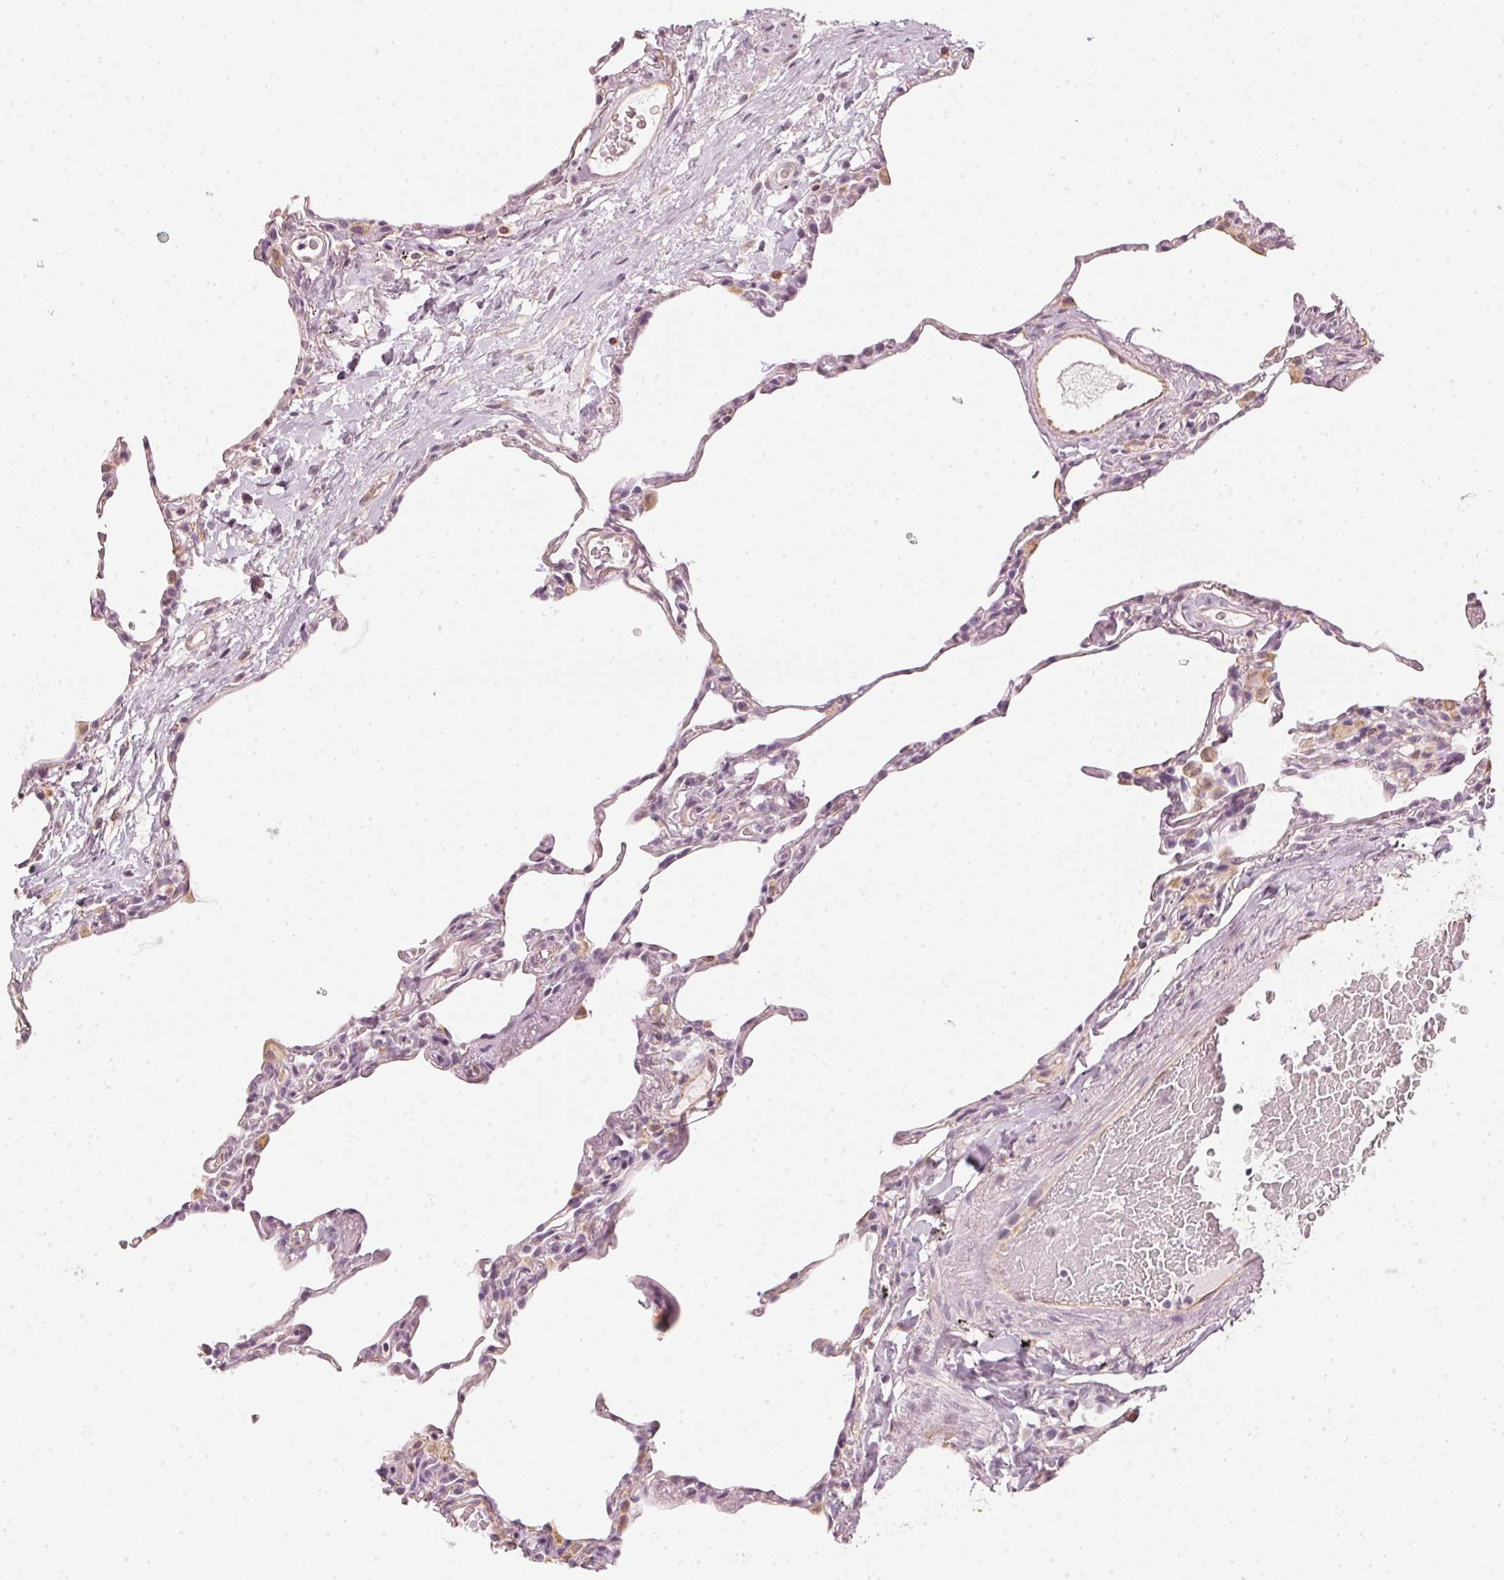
{"staining": {"intensity": "negative", "quantity": "none", "location": "none"}, "tissue": "lung", "cell_type": "Alveolar cells", "image_type": "normal", "snomed": [{"axis": "morphology", "description": "Normal tissue, NOS"}, {"axis": "topography", "description": "Lung"}], "caption": "DAB (3,3'-diaminobenzidine) immunohistochemical staining of benign lung reveals no significant expression in alveolar cells.", "gene": "APLP1", "patient": {"sex": "female", "age": 57}}